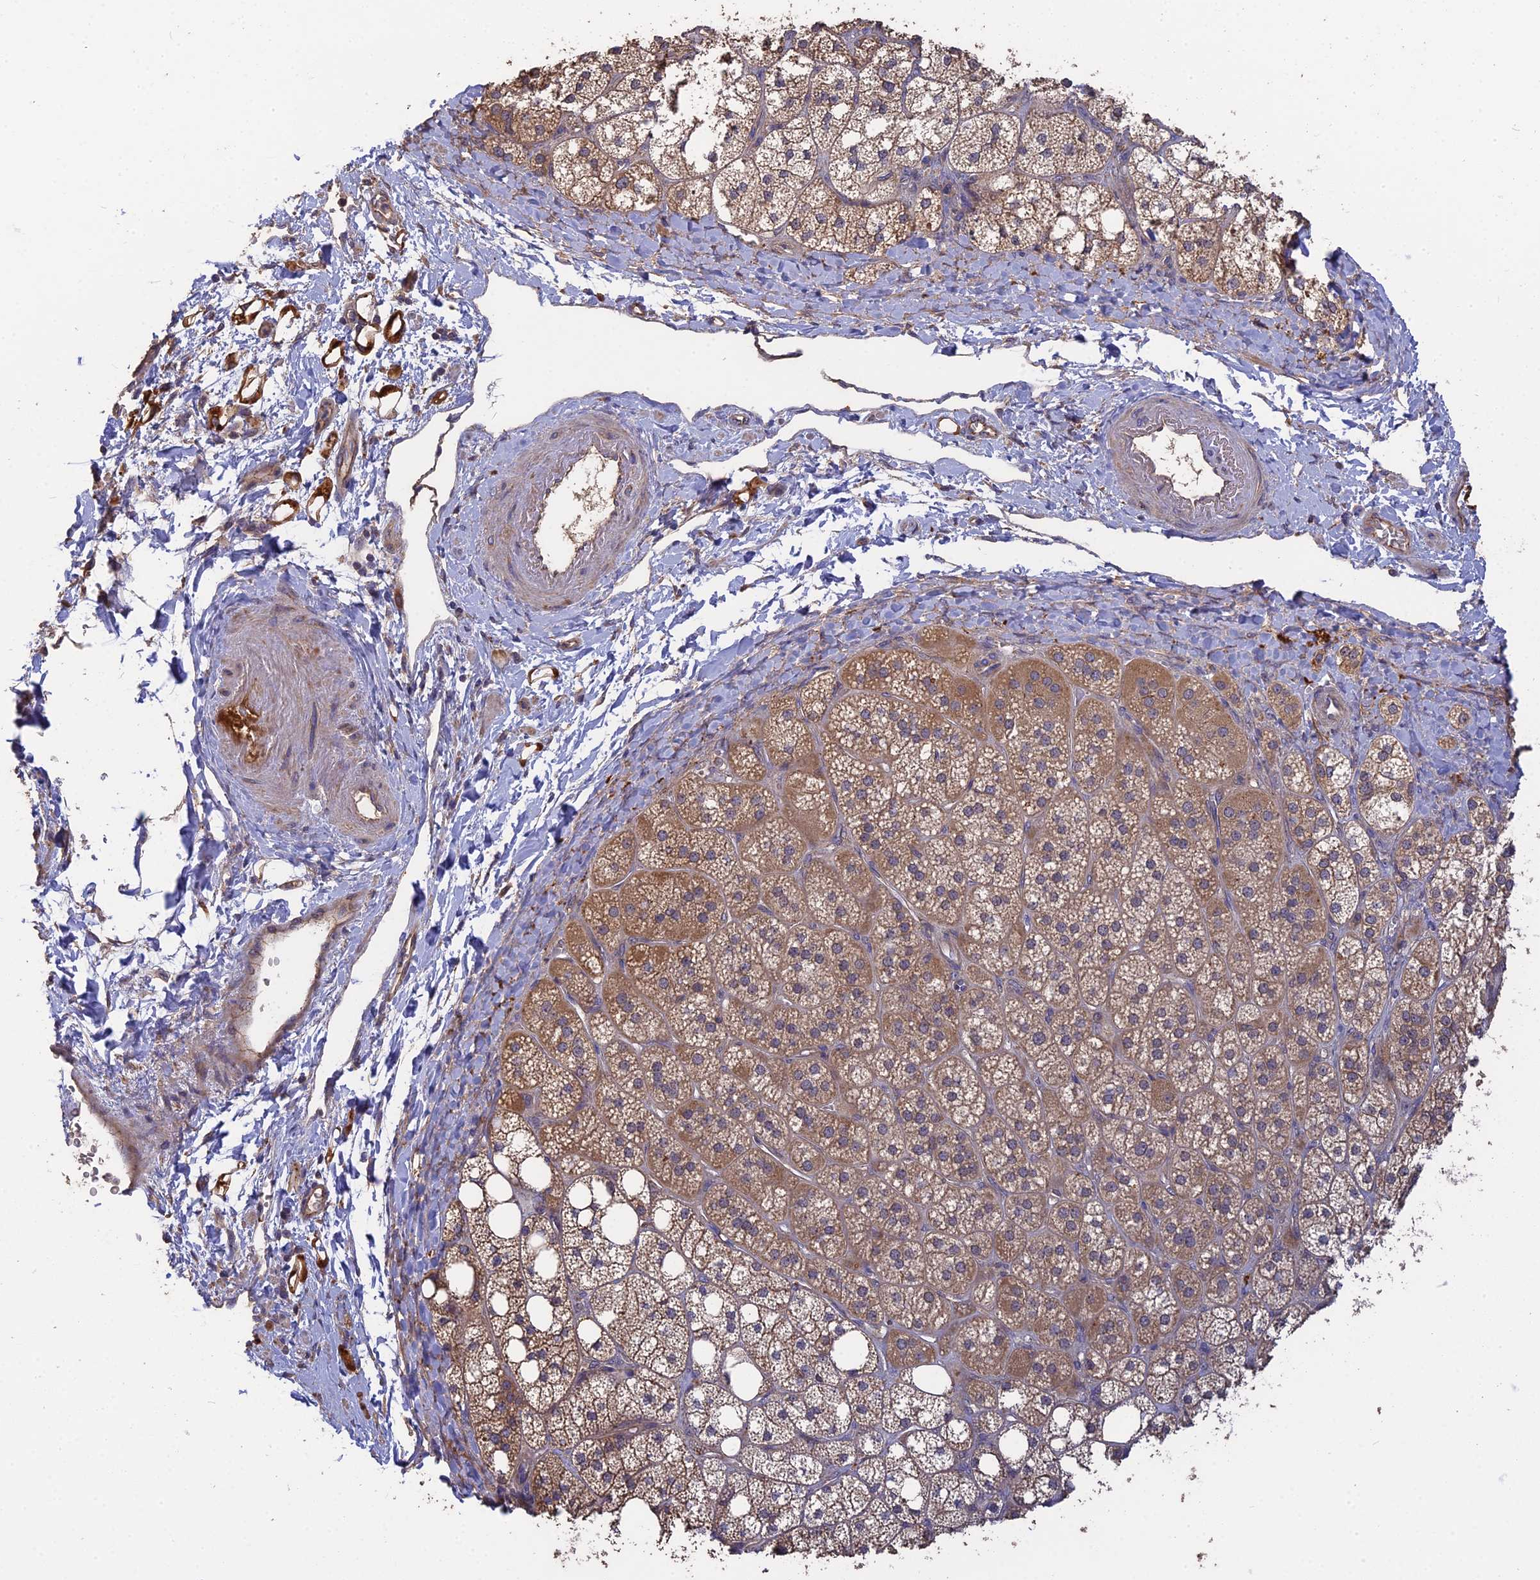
{"staining": {"intensity": "strong", "quantity": "25%-75%", "location": "cytoplasmic/membranous"}, "tissue": "adrenal gland", "cell_type": "Glandular cells", "image_type": "normal", "snomed": [{"axis": "morphology", "description": "Normal tissue, NOS"}, {"axis": "topography", "description": "Adrenal gland"}], "caption": "This photomicrograph displays normal adrenal gland stained with IHC to label a protein in brown. The cytoplasmic/membranous of glandular cells show strong positivity for the protein. Nuclei are counter-stained blue.", "gene": "ARHGAP40", "patient": {"sex": "male", "age": 61}}